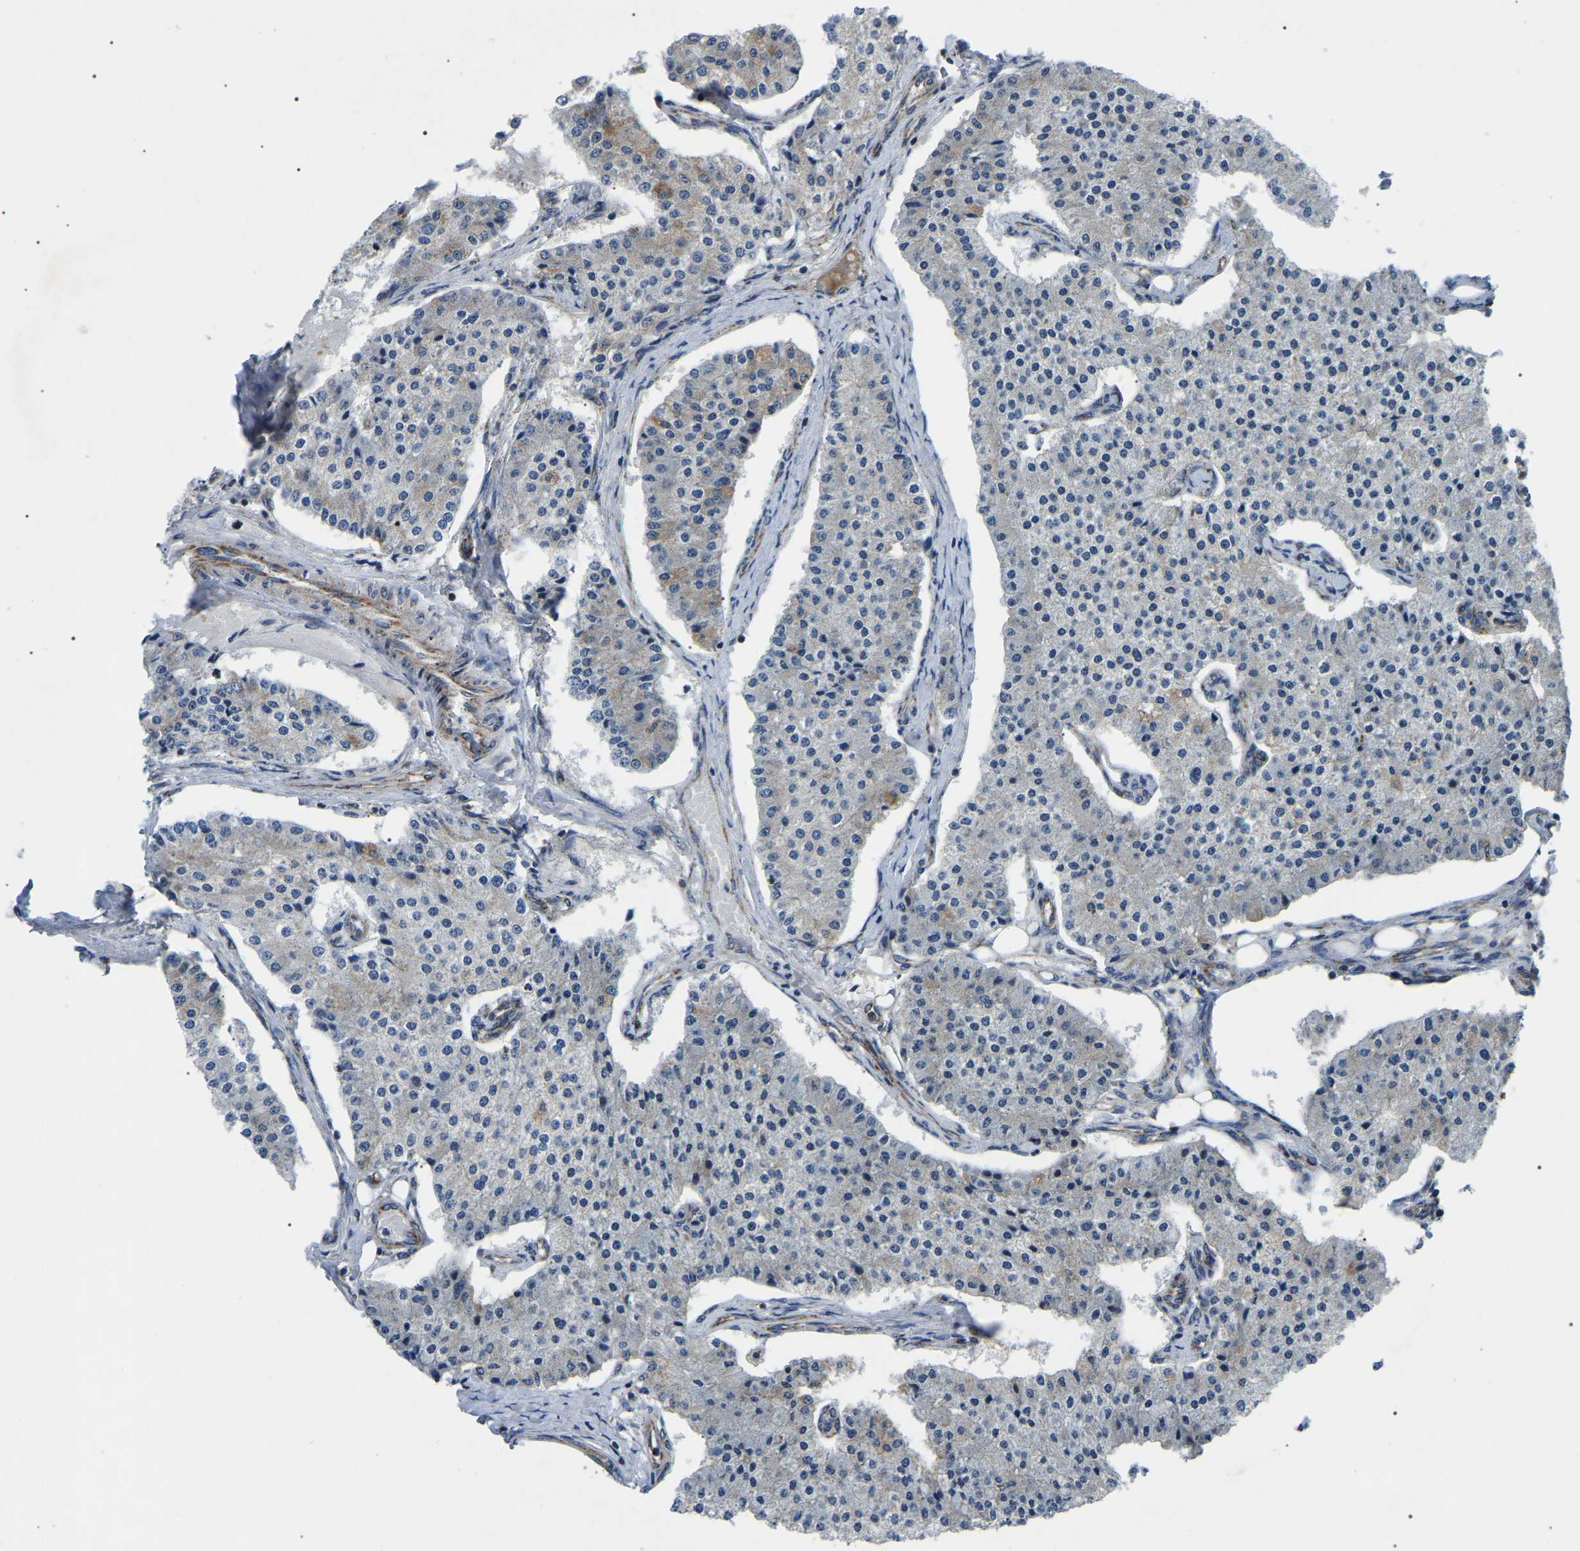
{"staining": {"intensity": "weak", "quantity": "25%-75%", "location": "cytoplasmic/membranous"}, "tissue": "carcinoid", "cell_type": "Tumor cells", "image_type": "cancer", "snomed": [{"axis": "morphology", "description": "Carcinoid, malignant, NOS"}, {"axis": "topography", "description": "Colon"}], "caption": "Brown immunohistochemical staining in carcinoid exhibits weak cytoplasmic/membranous expression in approximately 25%-75% of tumor cells.", "gene": "PPM1E", "patient": {"sex": "female", "age": 52}}